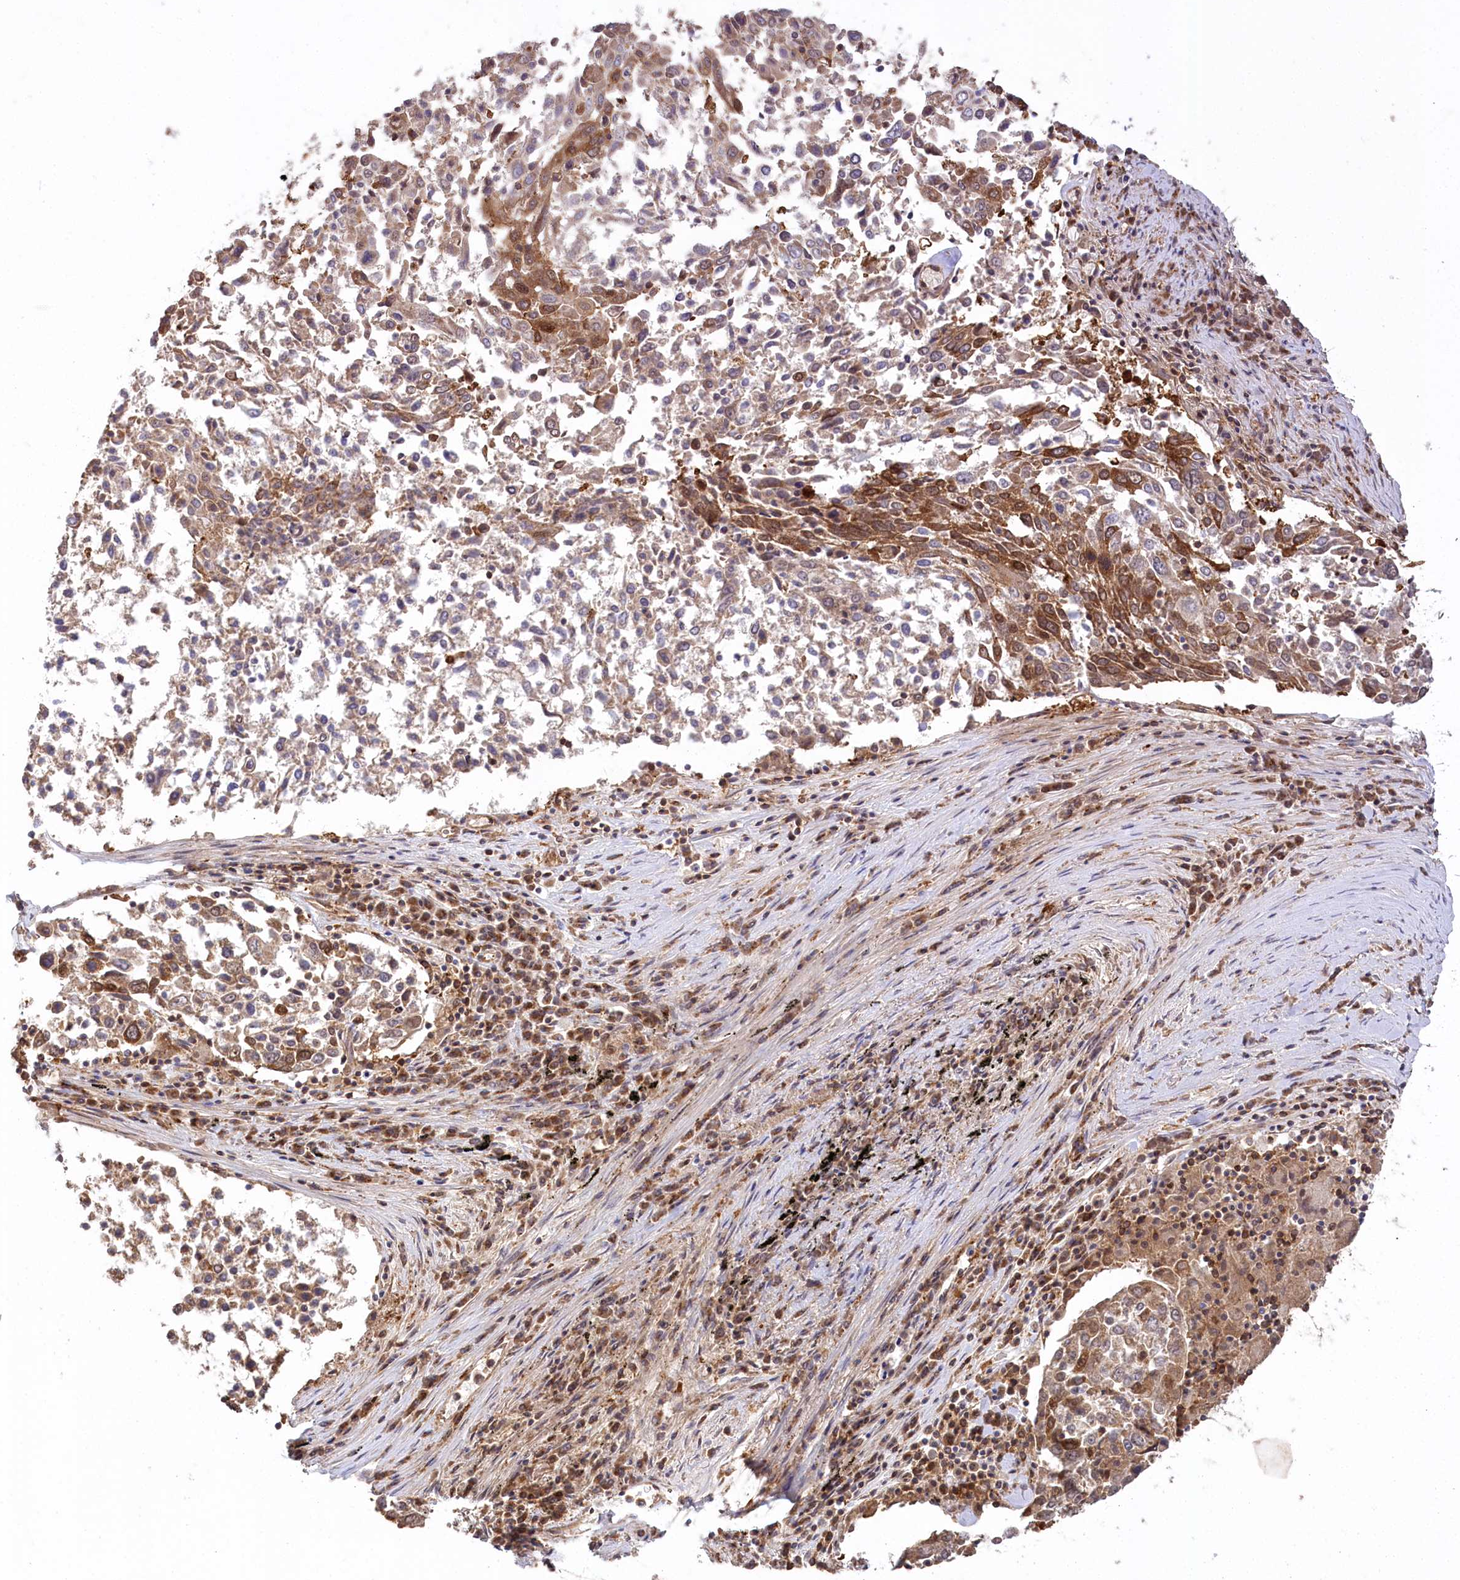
{"staining": {"intensity": "moderate", "quantity": "25%-75%", "location": "cytoplasmic/membranous"}, "tissue": "lung cancer", "cell_type": "Tumor cells", "image_type": "cancer", "snomed": [{"axis": "morphology", "description": "Squamous cell carcinoma, NOS"}, {"axis": "topography", "description": "Lung"}], "caption": "Moderate cytoplasmic/membranous expression for a protein is identified in approximately 25%-75% of tumor cells of lung cancer using IHC.", "gene": "CCDC91", "patient": {"sex": "male", "age": 65}}